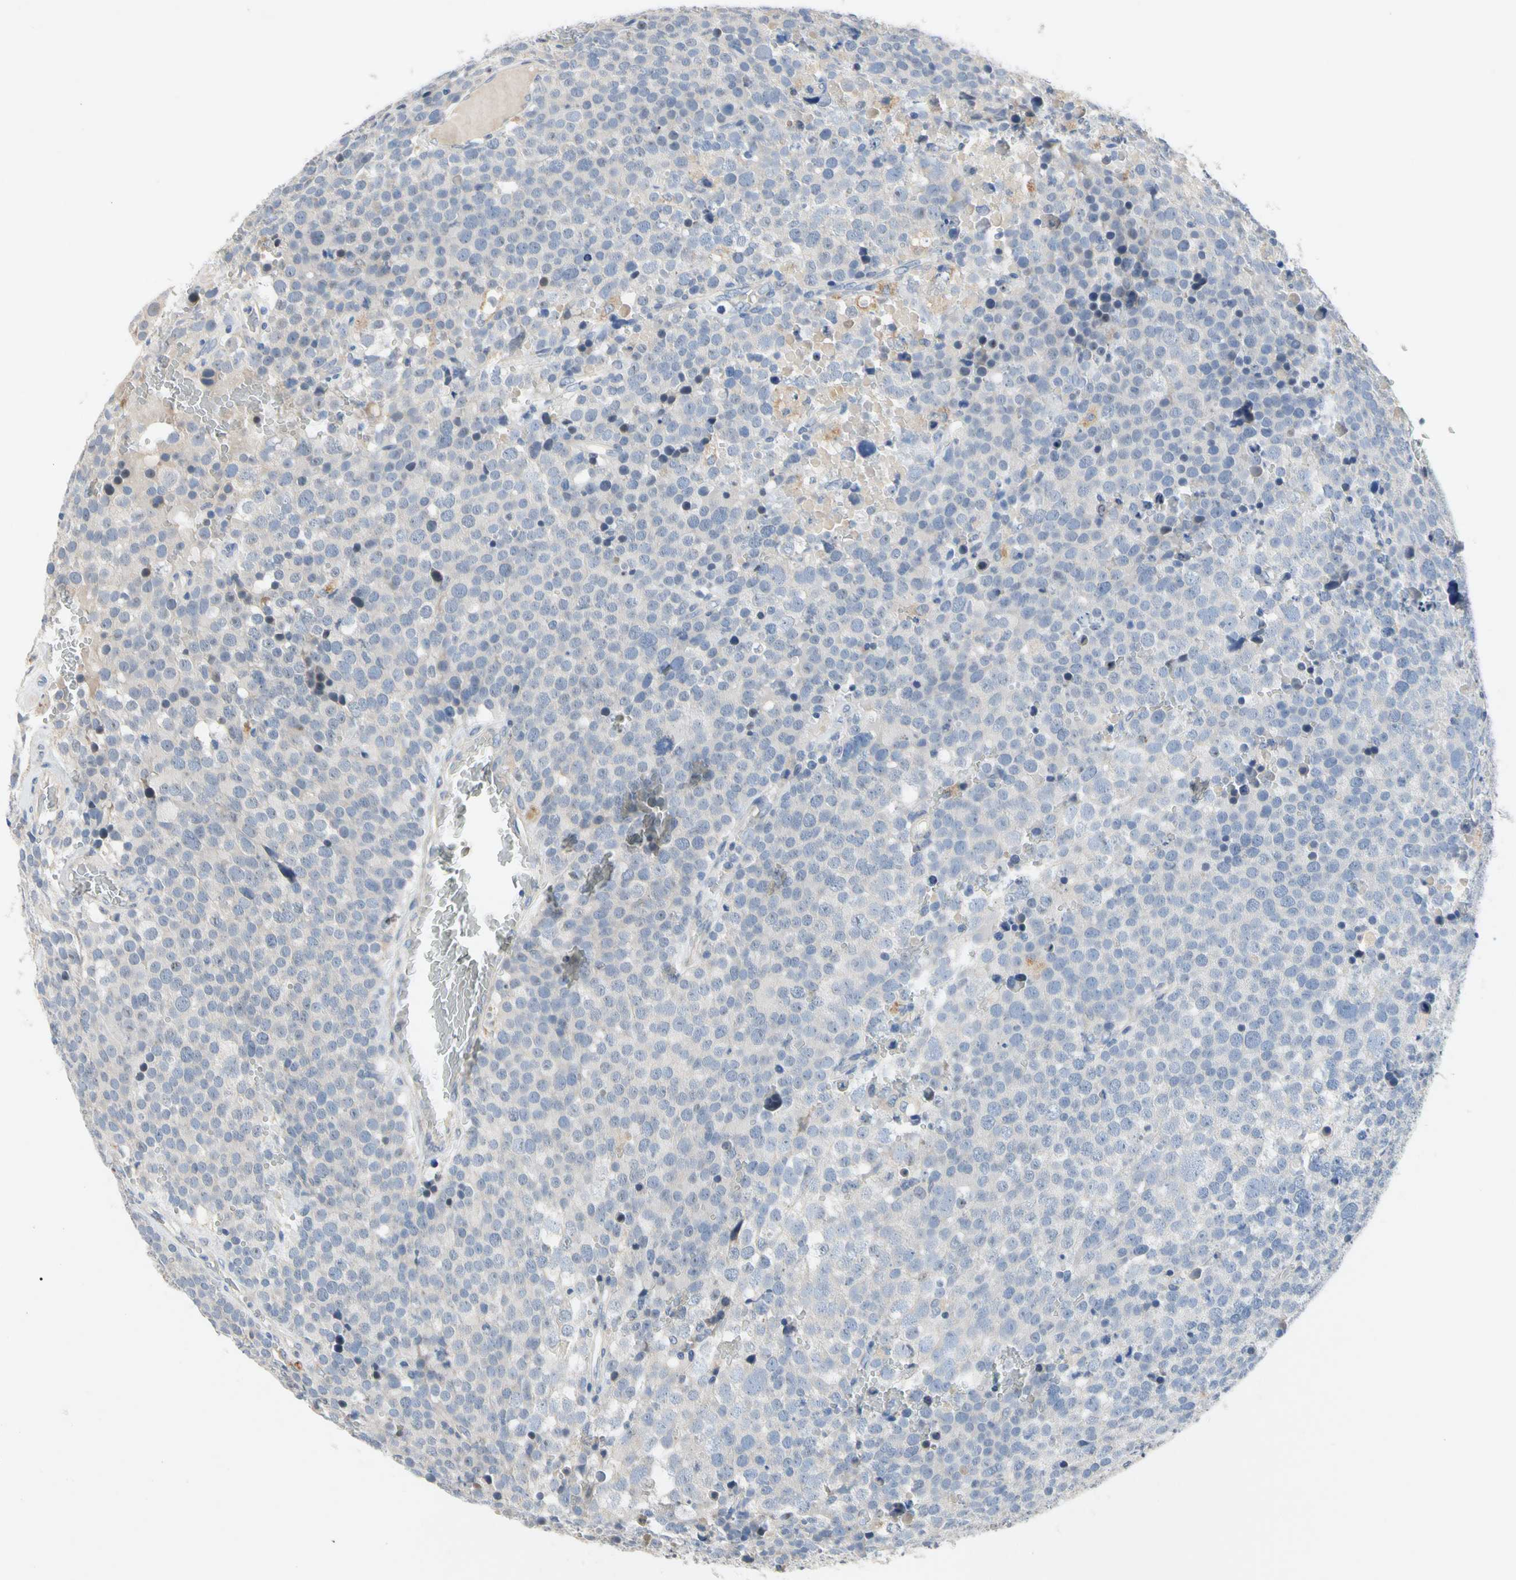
{"staining": {"intensity": "negative", "quantity": "none", "location": "none"}, "tissue": "testis cancer", "cell_type": "Tumor cells", "image_type": "cancer", "snomed": [{"axis": "morphology", "description": "Seminoma, NOS"}, {"axis": "topography", "description": "Testis"}], "caption": "Testis cancer (seminoma) stained for a protein using immunohistochemistry (IHC) shows no staining tumor cells.", "gene": "GAS6", "patient": {"sex": "male", "age": 71}}